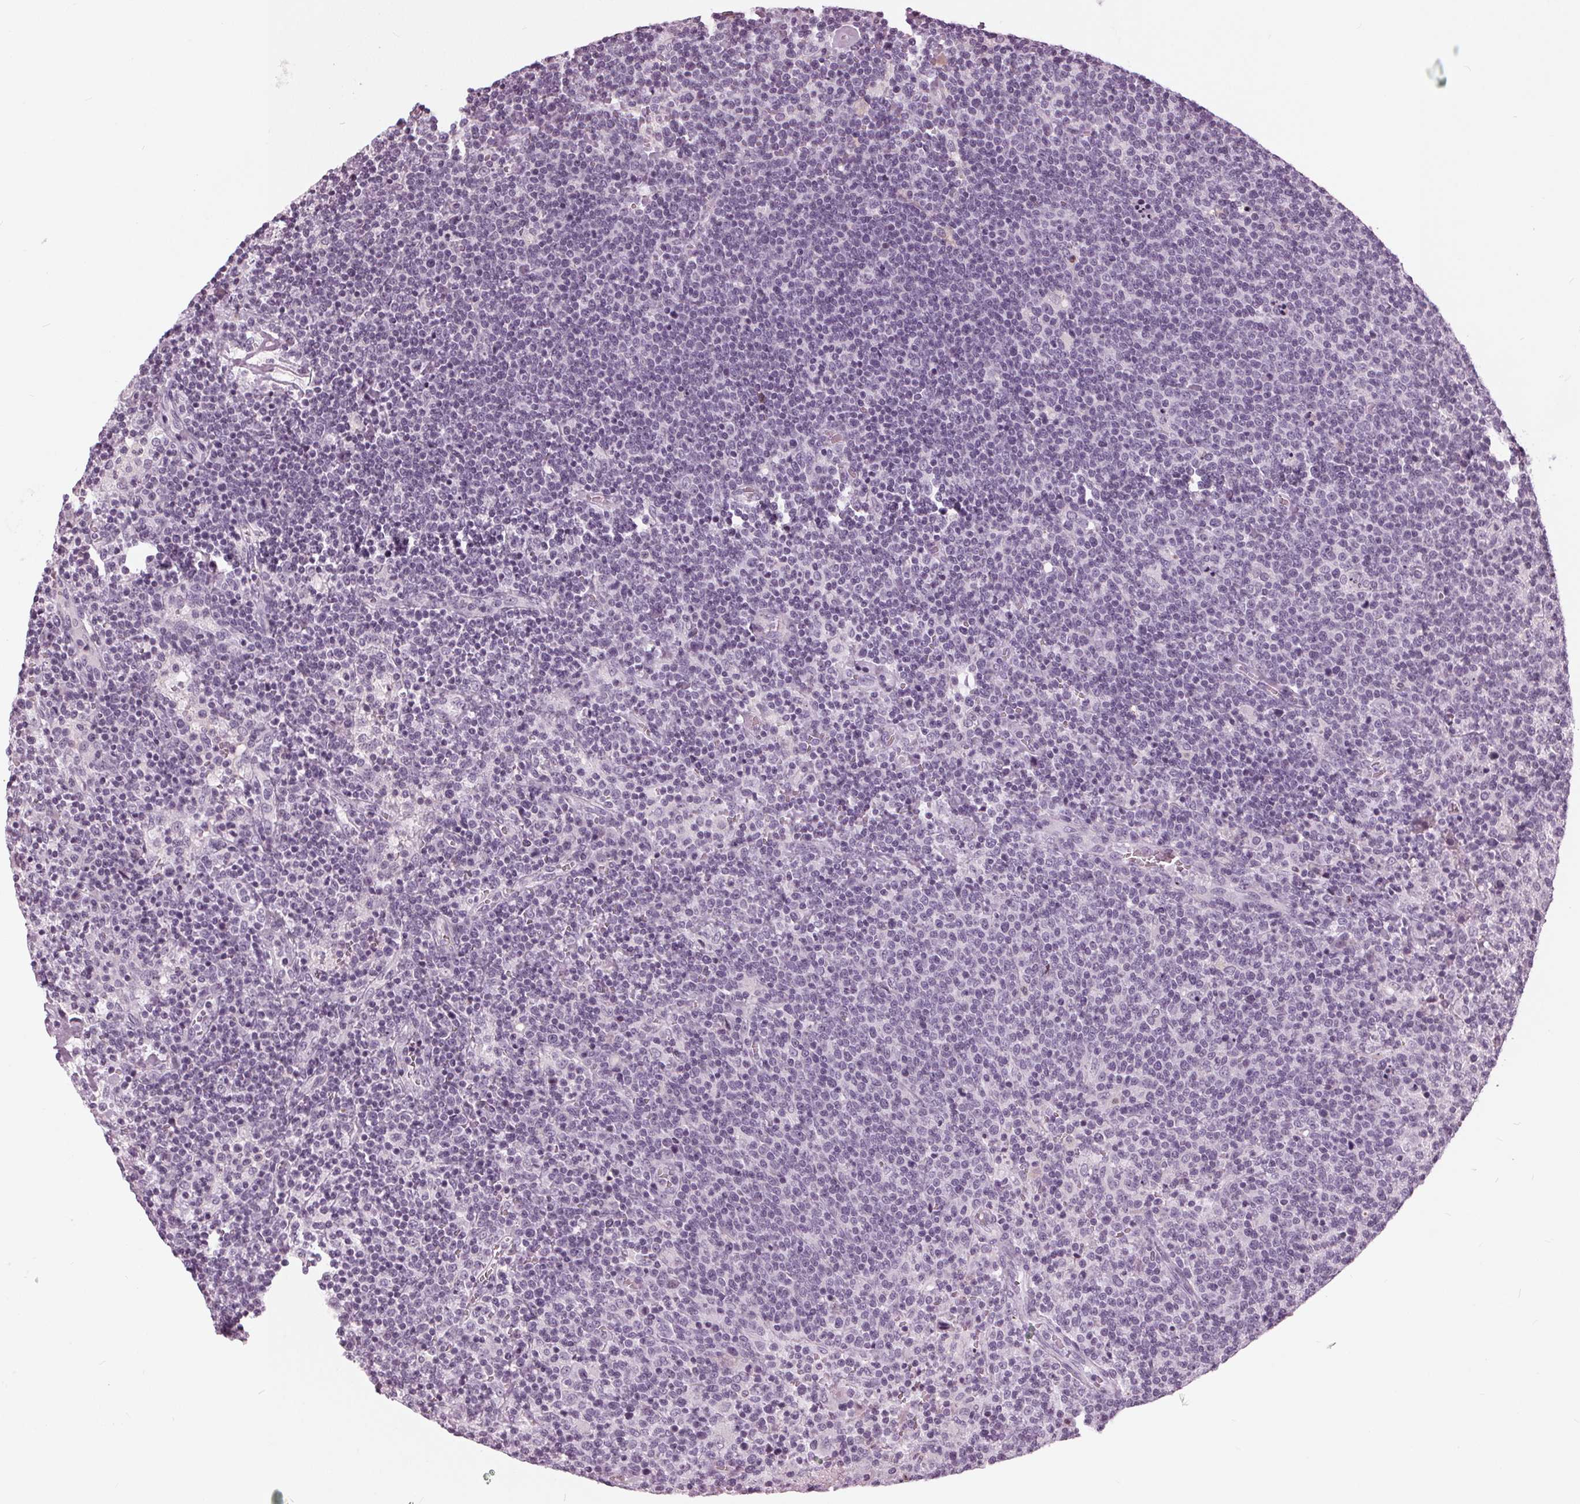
{"staining": {"intensity": "negative", "quantity": "none", "location": "none"}, "tissue": "lymphoma", "cell_type": "Tumor cells", "image_type": "cancer", "snomed": [{"axis": "morphology", "description": "Malignant lymphoma, non-Hodgkin's type, High grade"}, {"axis": "topography", "description": "Lymph node"}], "caption": "The image exhibits no significant positivity in tumor cells of high-grade malignant lymphoma, non-Hodgkin's type.", "gene": "SLC9A4", "patient": {"sex": "male", "age": 61}}